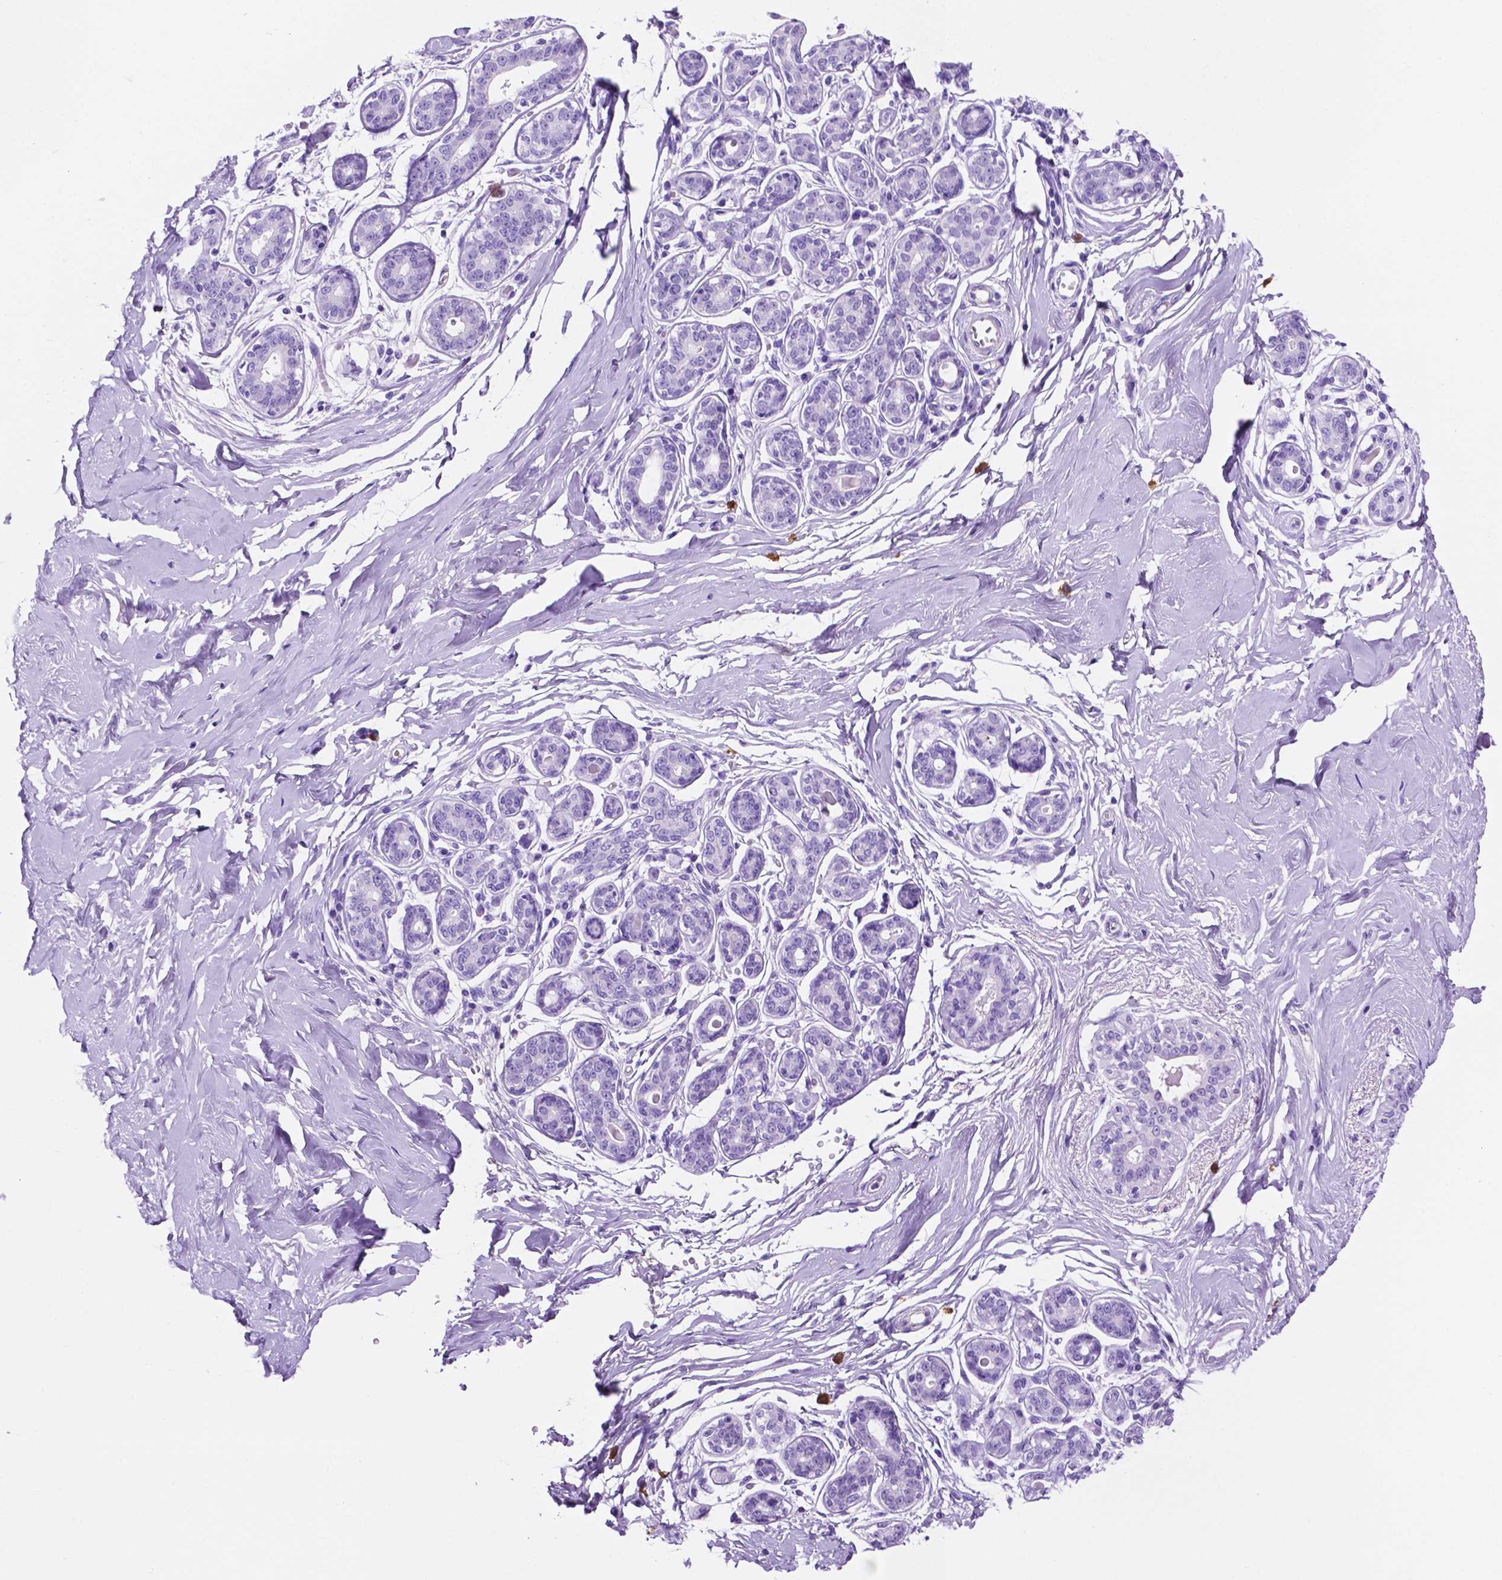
{"staining": {"intensity": "negative", "quantity": "none", "location": "none"}, "tissue": "breast", "cell_type": "Adipocytes", "image_type": "normal", "snomed": [{"axis": "morphology", "description": "Normal tissue, NOS"}, {"axis": "topography", "description": "Skin"}, {"axis": "topography", "description": "Breast"}], "caption": "Protein analysis of benign breast exhibits no significant staining in adipocytes.", "gene": "FOXB2", "patient": {"sex": "female", "age": 43}}